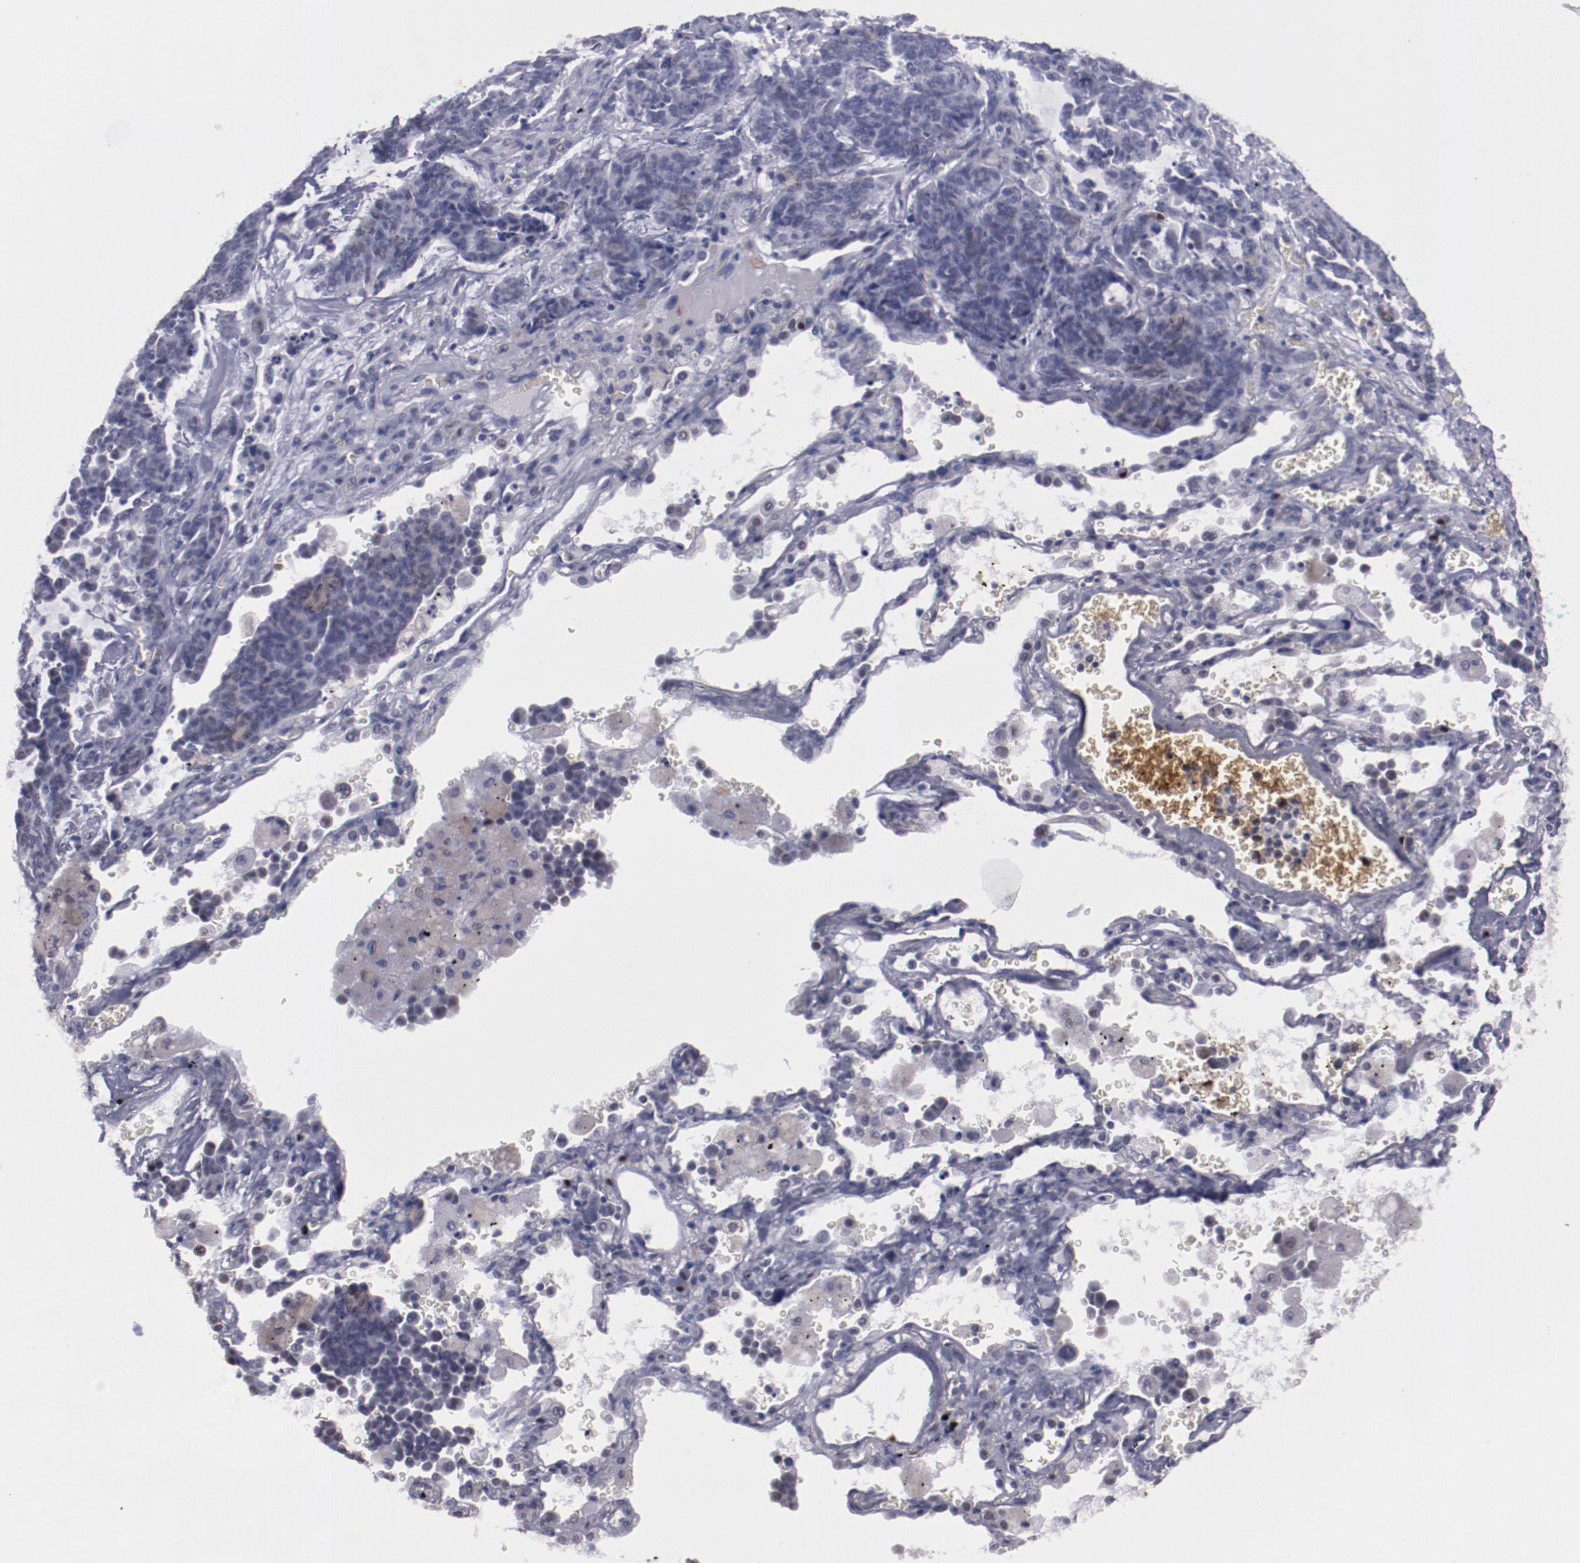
{"staining": {"intensity": "weak", "quantity": "<25%", "location": "cytoplasmic/membranous"}, "tissue": "lung cancer", "cell_type": "Tumor cells", "image_type": "cancer", "snomed": [{"axis": "morphology", "description": "Neoplasm, malignant, NOS"}, {"axis": "topography", "description": "Lung"}], "caption": "Immunohistochemical staining of lung cancer (malignant neoplasm) shows no significant positivity in tumor cells.", "gene": "IRF4", "patient": {"sex": "female", "age": 58}}